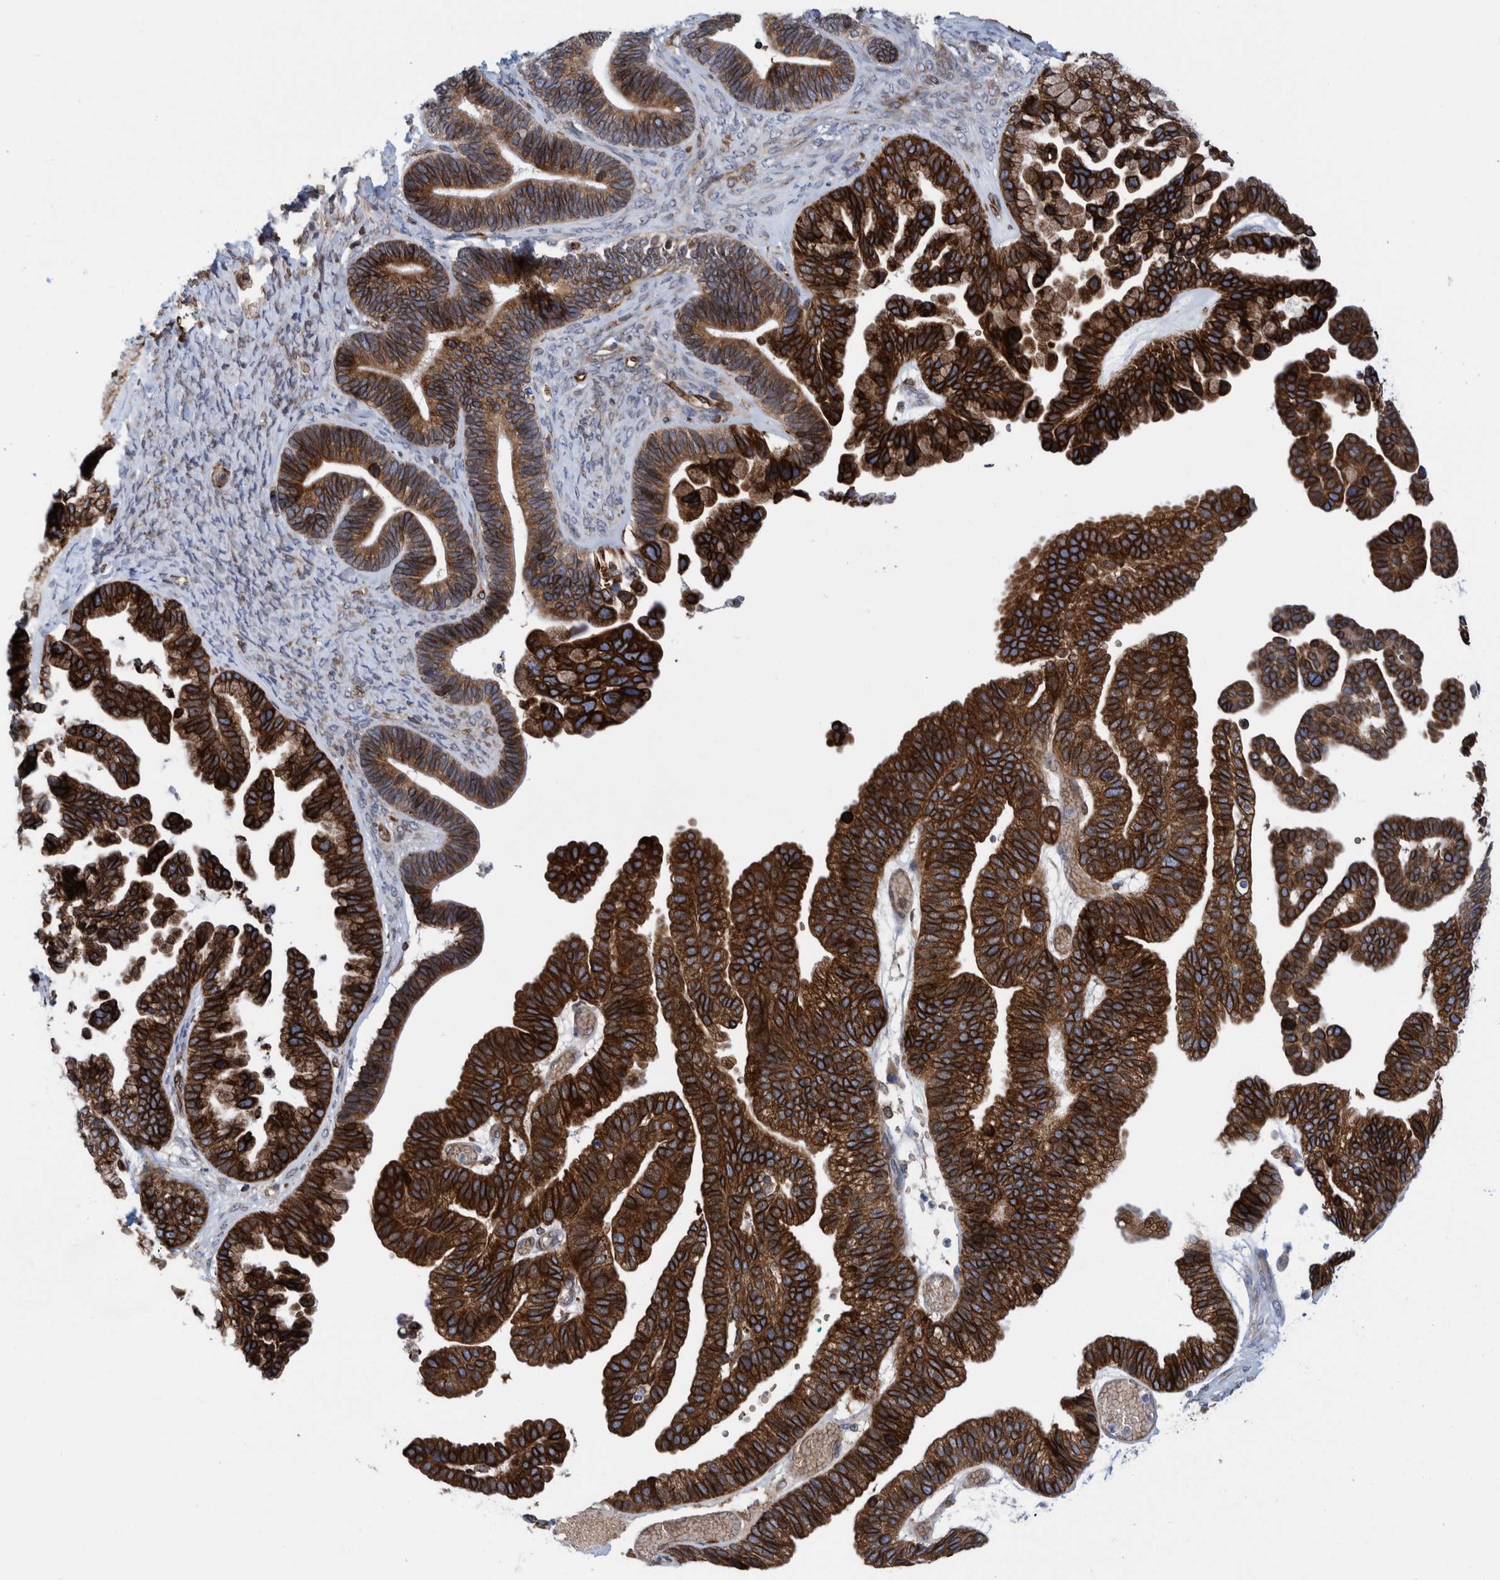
{"staining": {"intensity": "strong", "quantity": ">75%", "location": "cytoplasmic/membranous"}, "tissue": "ovarian cancer", "cell_type": "Tumor cells", "image_type": "cancer", "snomed": [{"axis": "morphology", "description": "Cystadenocarcinoma, serous, NOS"}, {"axis": "topography", "description": "Ovary"}], "caption": "Serous cystadenocarcinoma (ovarian) tissue demonstrates strong cytoplasmic/membranous expression in approximately >75% of tumor cells, visualized by immunohistochemistry.", "gene": "THEM6", "patient": {"sex": "female", "age": 56}}